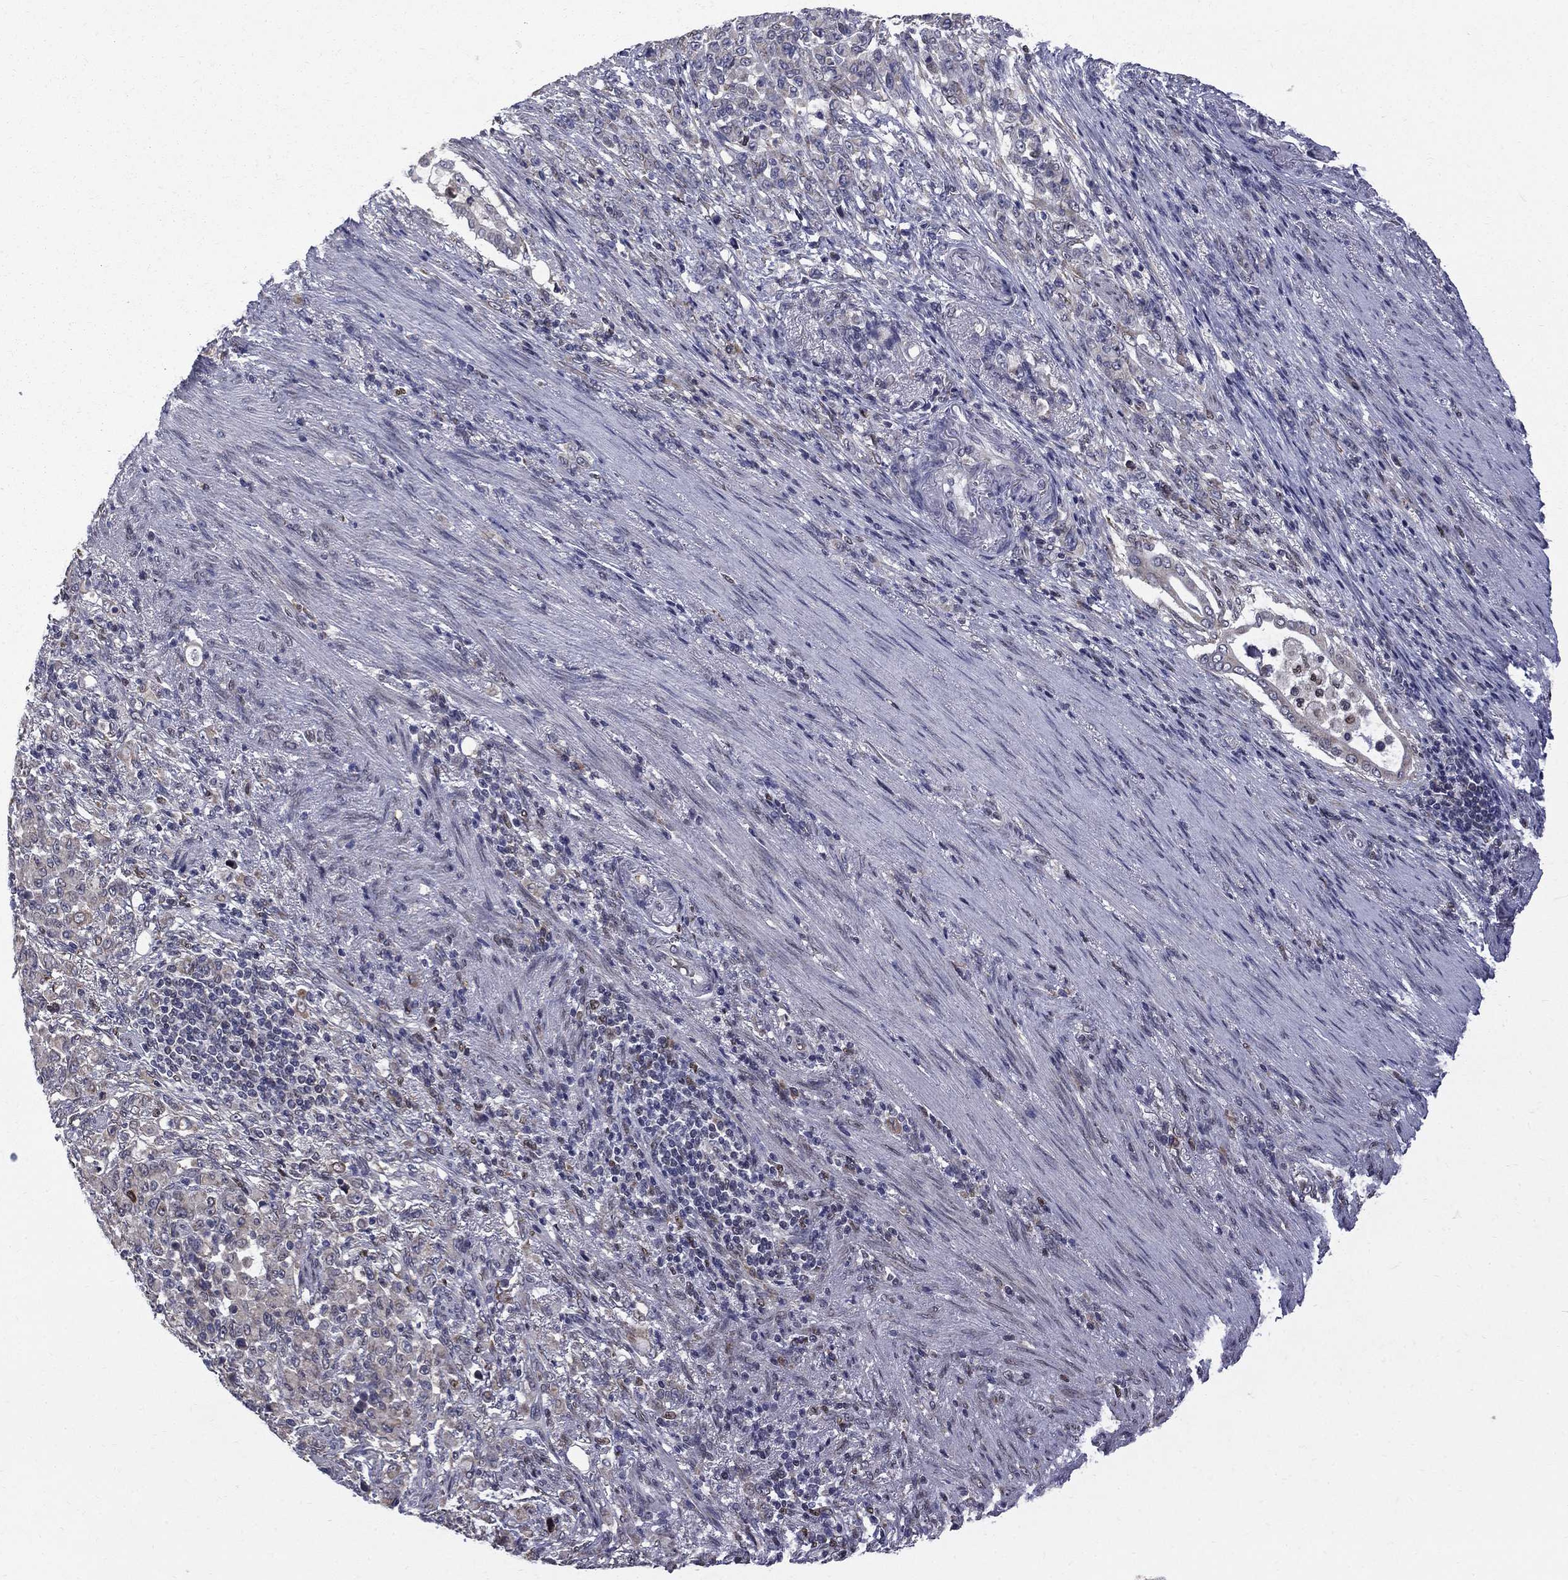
{"staining": {"intensity": "negative", "quantity": "none", "location": "none"}, "tissue": "stomach cancer", "cell_type": "Tumor cells", "image_type": "cancer", "snomed": [{"axis": "morphology", "description": "Normal tissue, NOS"}, {"axis": "morphology", "description": "Adenocarcinoma, NOS"}, {"axis": "topography", "description": "Stomach"}], "caption": "Stomach adenocarcinoma was stained to show a protein in brown. There is no significant expression in tumor cells. The staining is performed using DAB brown chromogen with nuclei counter-stained in using hematoxylin.", "gene": "HSPB2", "patient": {"sex": "female", "age": 79}}